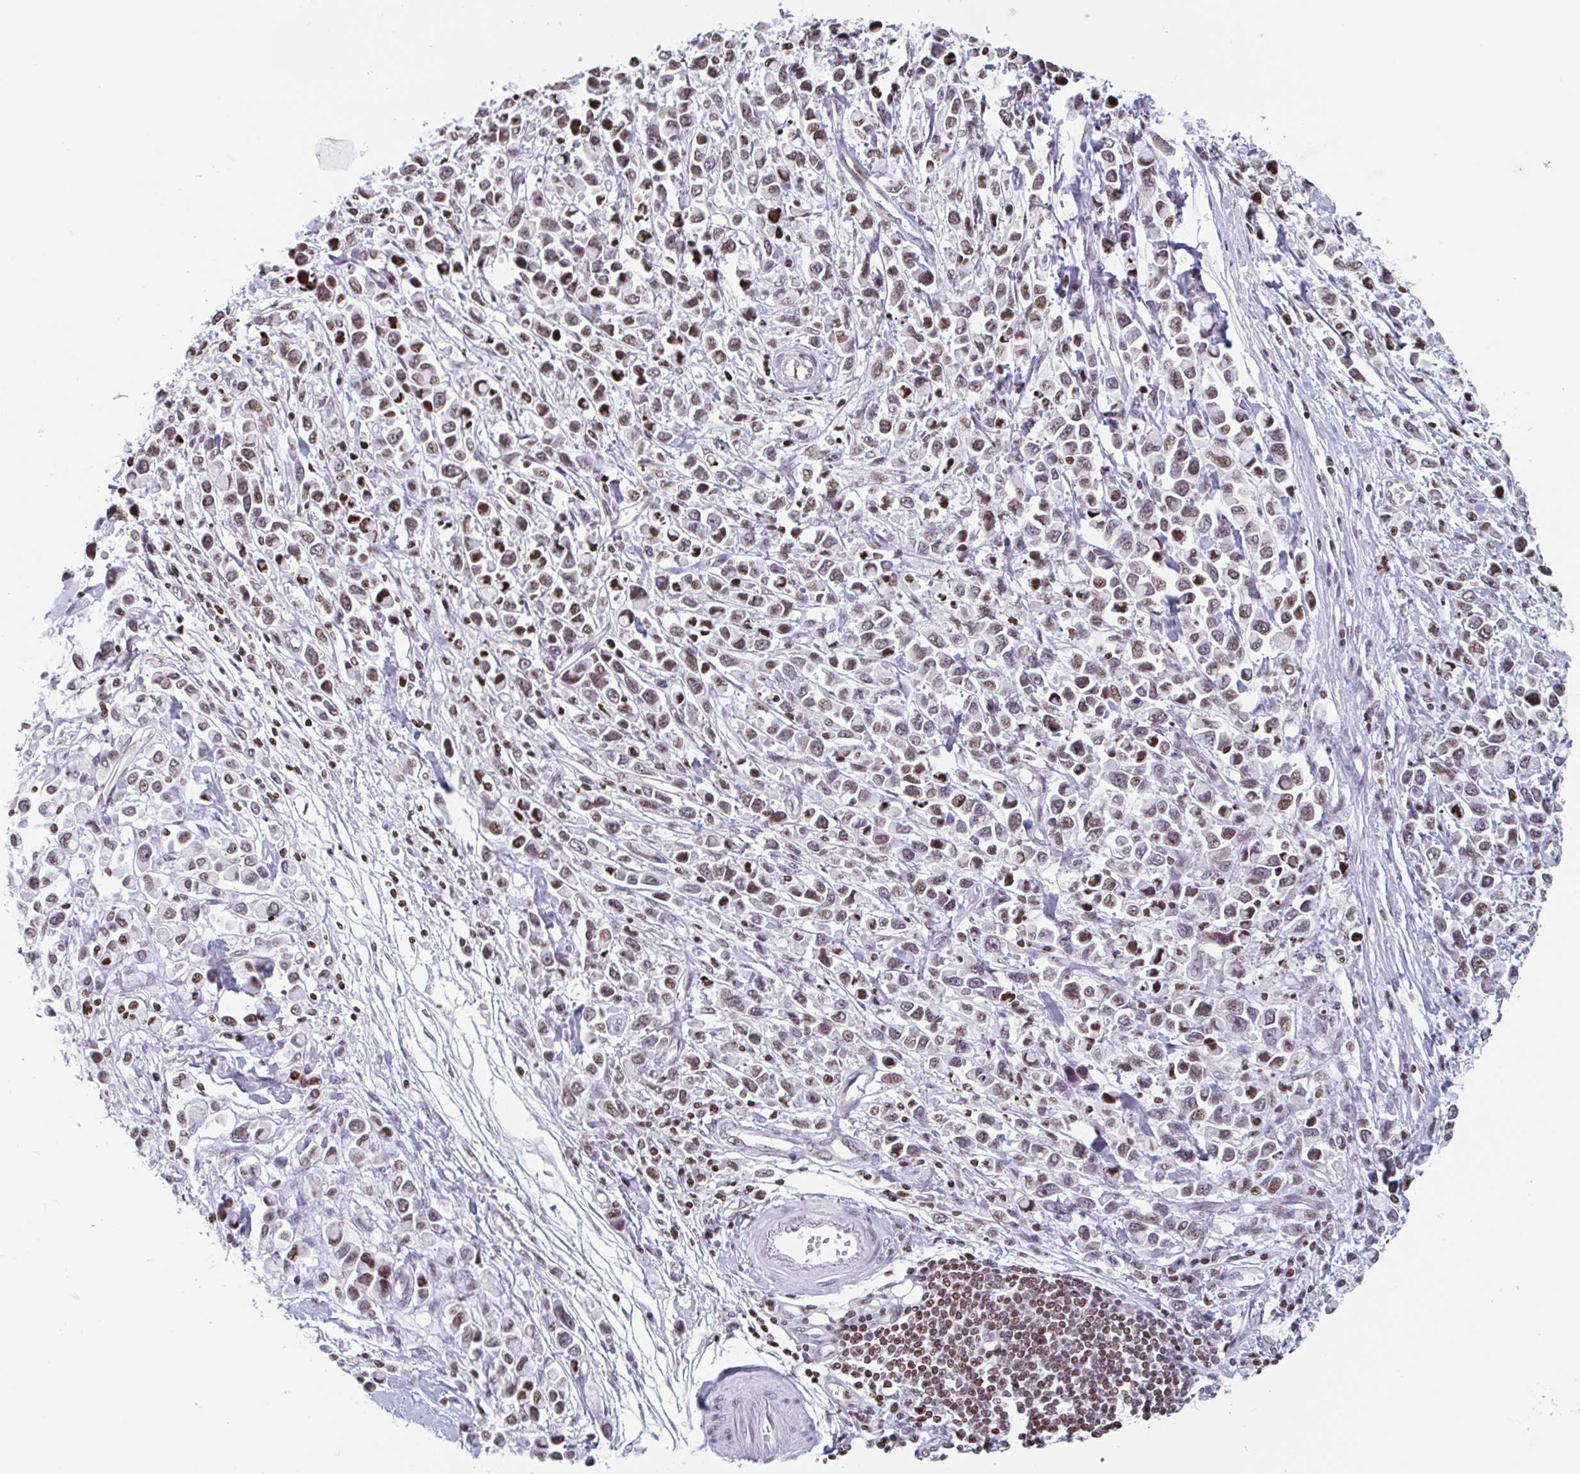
{"staining": {"intensity": "moderate", "quantity": ">75%", "location": "nuclear"}, "tissue": "stomach cancer", "cell_type": "Tumor cells", "image_type": "cancer", "snomed": [{"axis": "morphology", "description": "Adenocarcinoma, NOS"}, {"axis": "topography", "description": "Stomach"}], "caption": "High-power microscopy captured an immunohistochemistry (IHC) histopathology image of adenocarcinoma (stomach), revealing moderate nuclear positivity in approximately >75% of tumor cells.", "gene": "NOL6", "patient": {"sex": "female", "age": 81}}